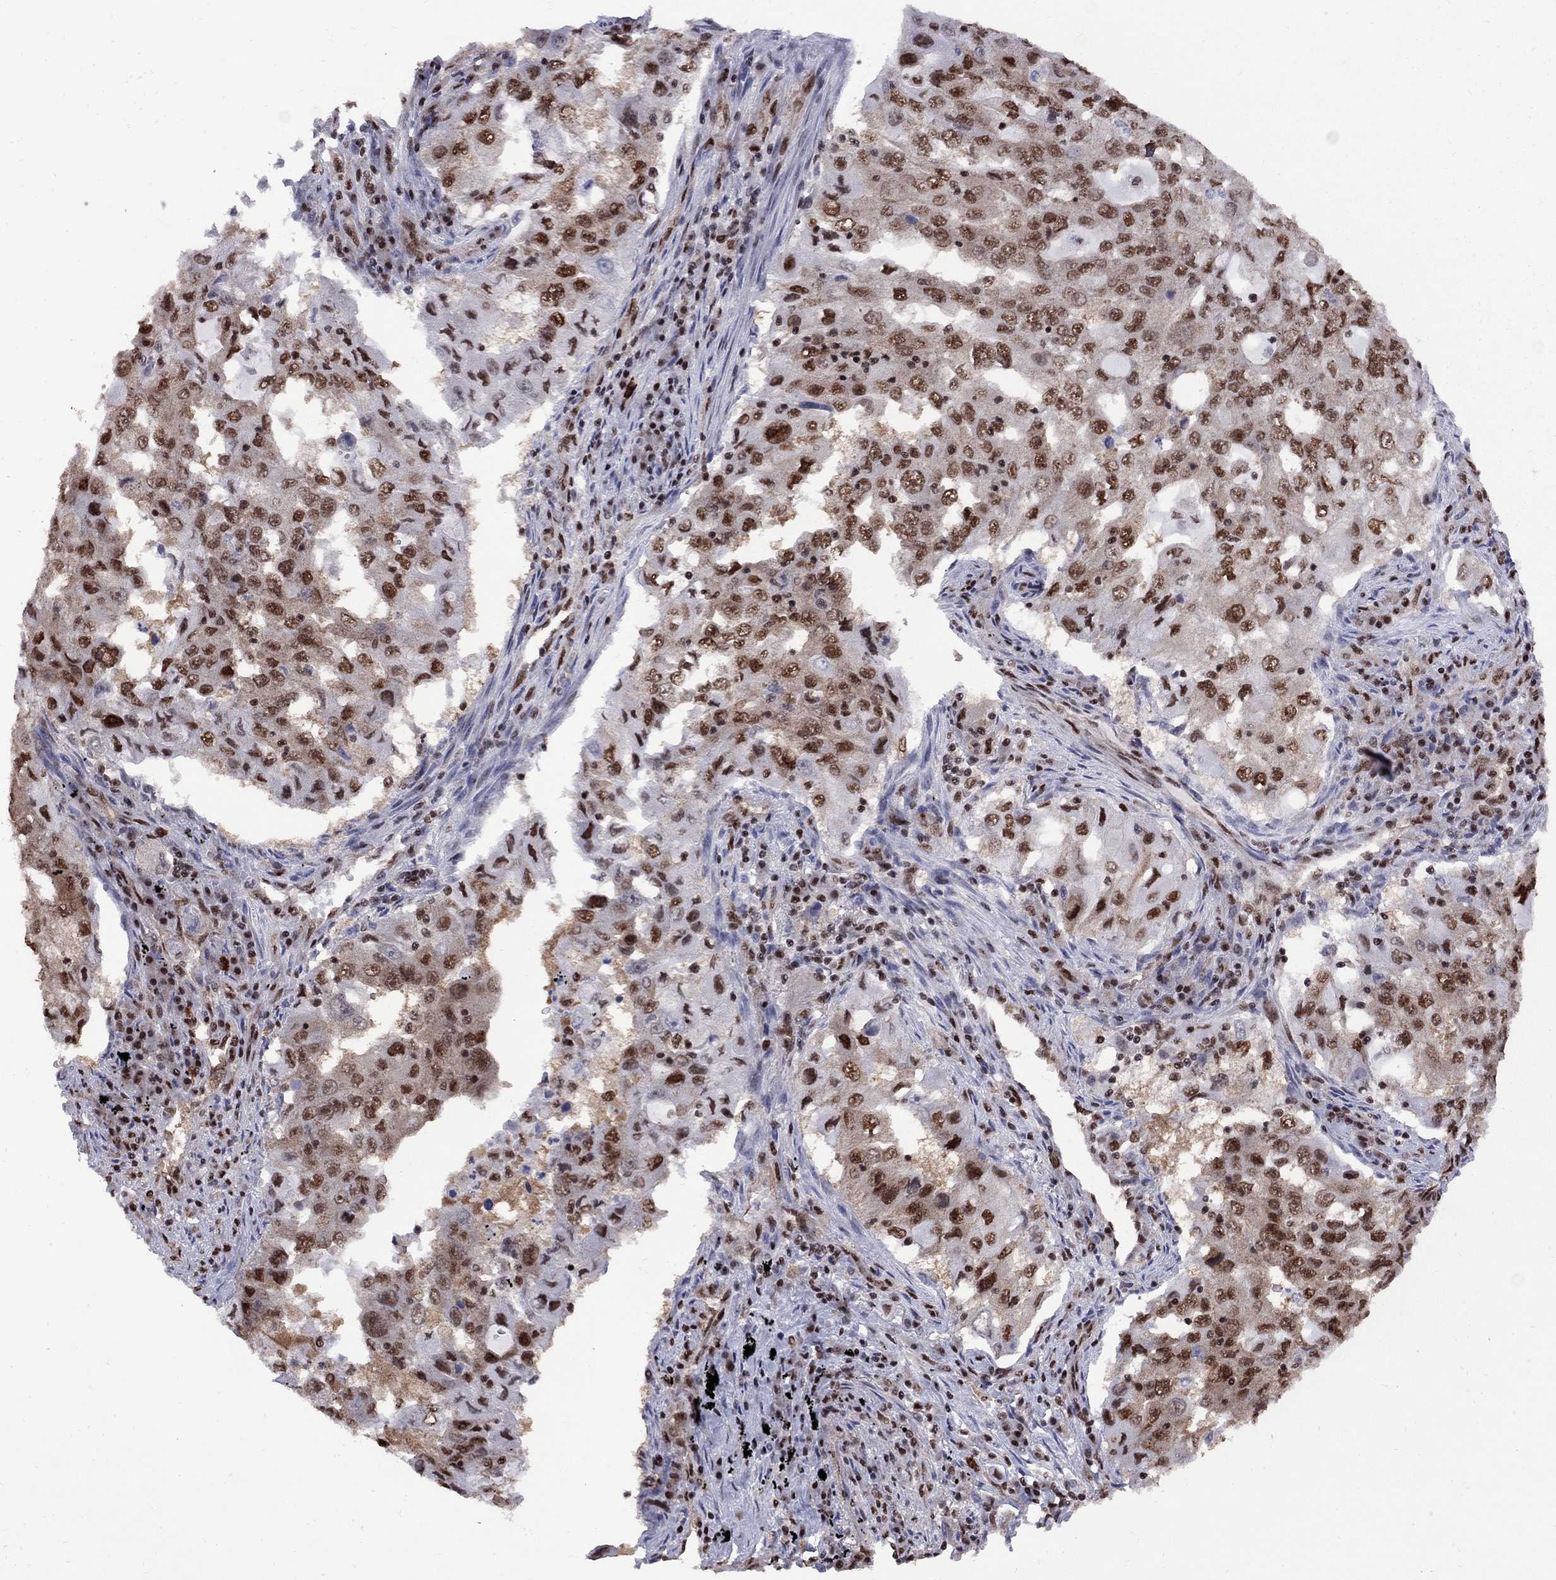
{"staining": {"intensity": "strong", "quantity": "25%-75%", "location": "nuclear"}, "tissue": "lung cancer", "cell_type": "Tumor cells", "image_type": "cancer", "snomed": [{"axis": "morphology", "description": "Adenocarcinoma, NOS"}, {"axis": "topography", "description": "Lung"}], "caption": "Protein staining by immunohistochemistry (IHC) exhibits strong nuclear positivity in about 25%-75% of tumor cells in adenocarcinoma (lung).", "gene": "MED25", "patient": {"sex": "female", "age": 61}}